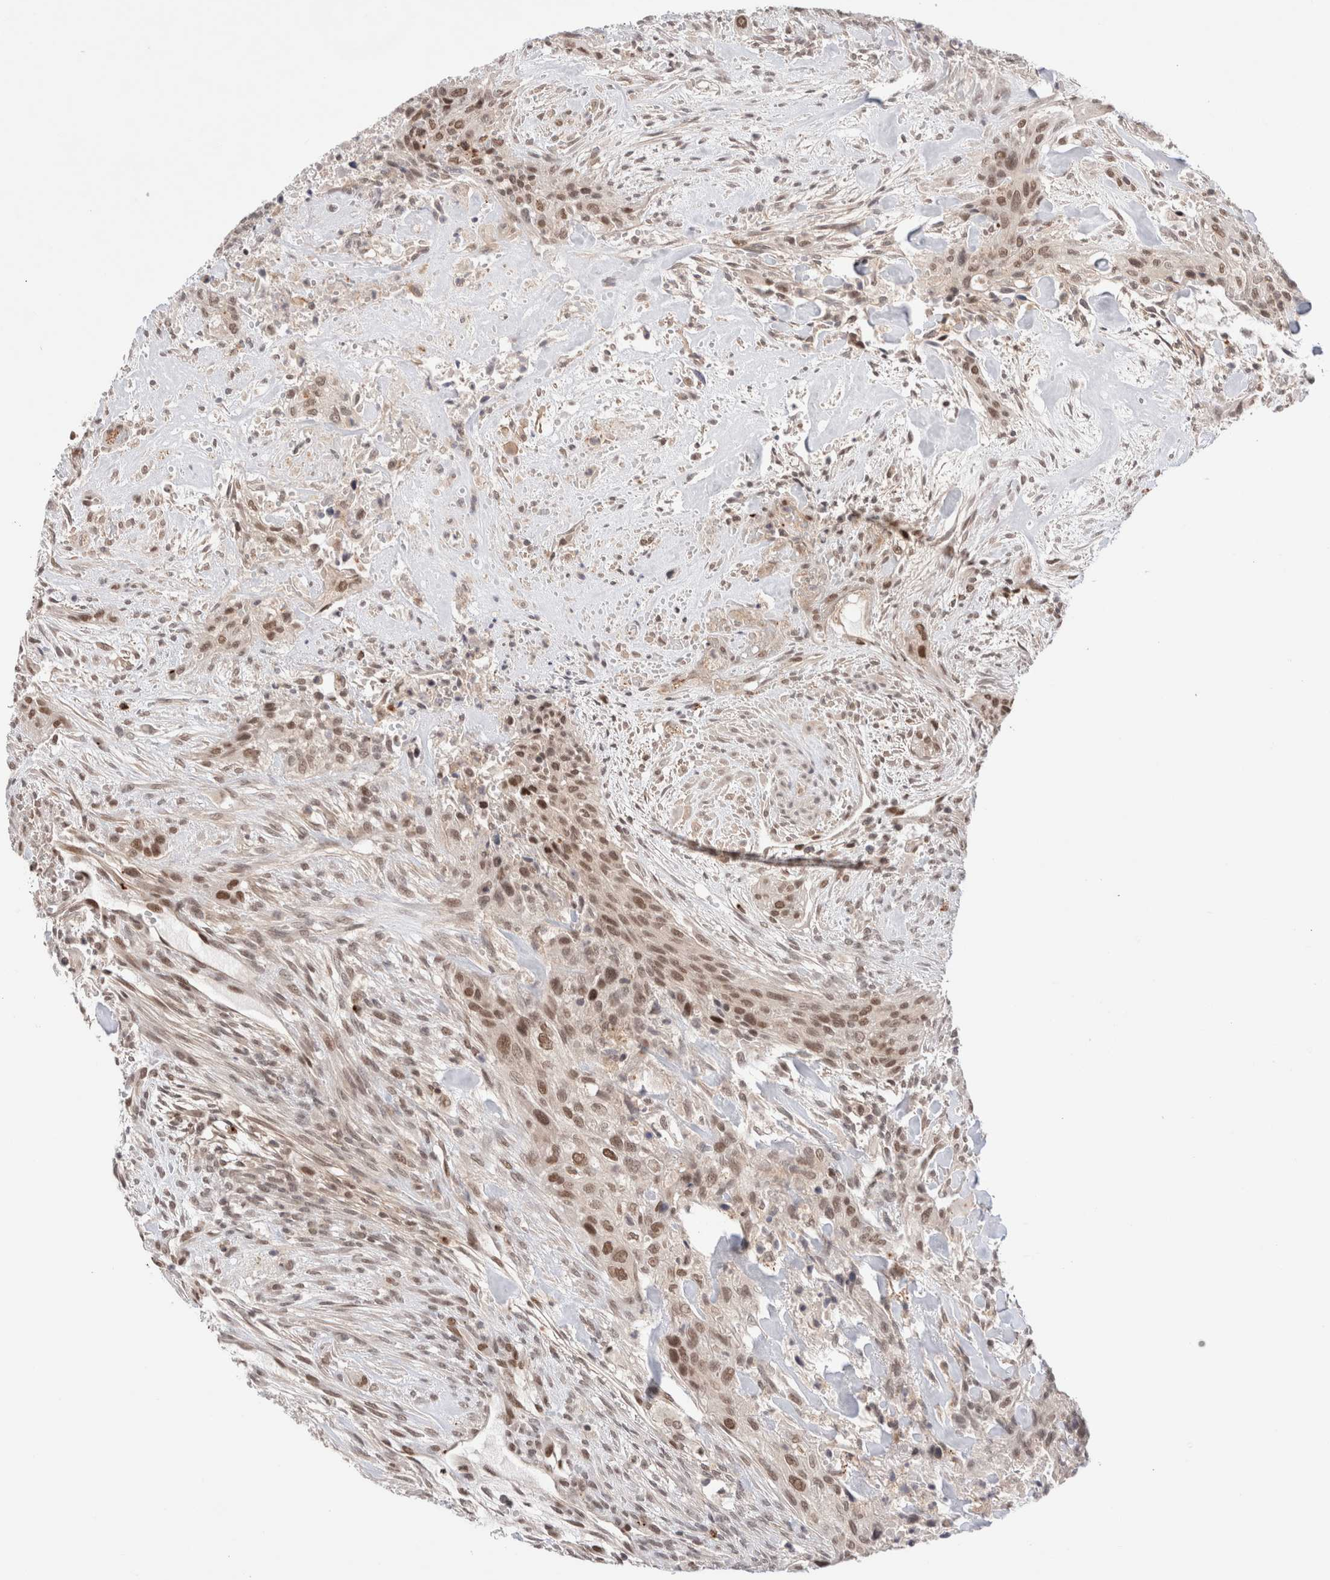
{"staining": {"intensity": "moderate", "quantity": ">75%", "location": "nuclear"}, "tissue": "urothelial cancer", "cell_type": "Tumor cells", "image_type": "cancer", "snomed": [{"axis": "morphology", "description": "Urothelial carcinoma, High grade"}, {"axis": "topography", "description": "Urinary bladder"}], "caption": "This is an image of IHC staining of urothelial cancer, which shows moderate staining in the nuclear of tumor cells.", "gene": "GATAD2A", "patient": {"sex": "male", "age": 35}}